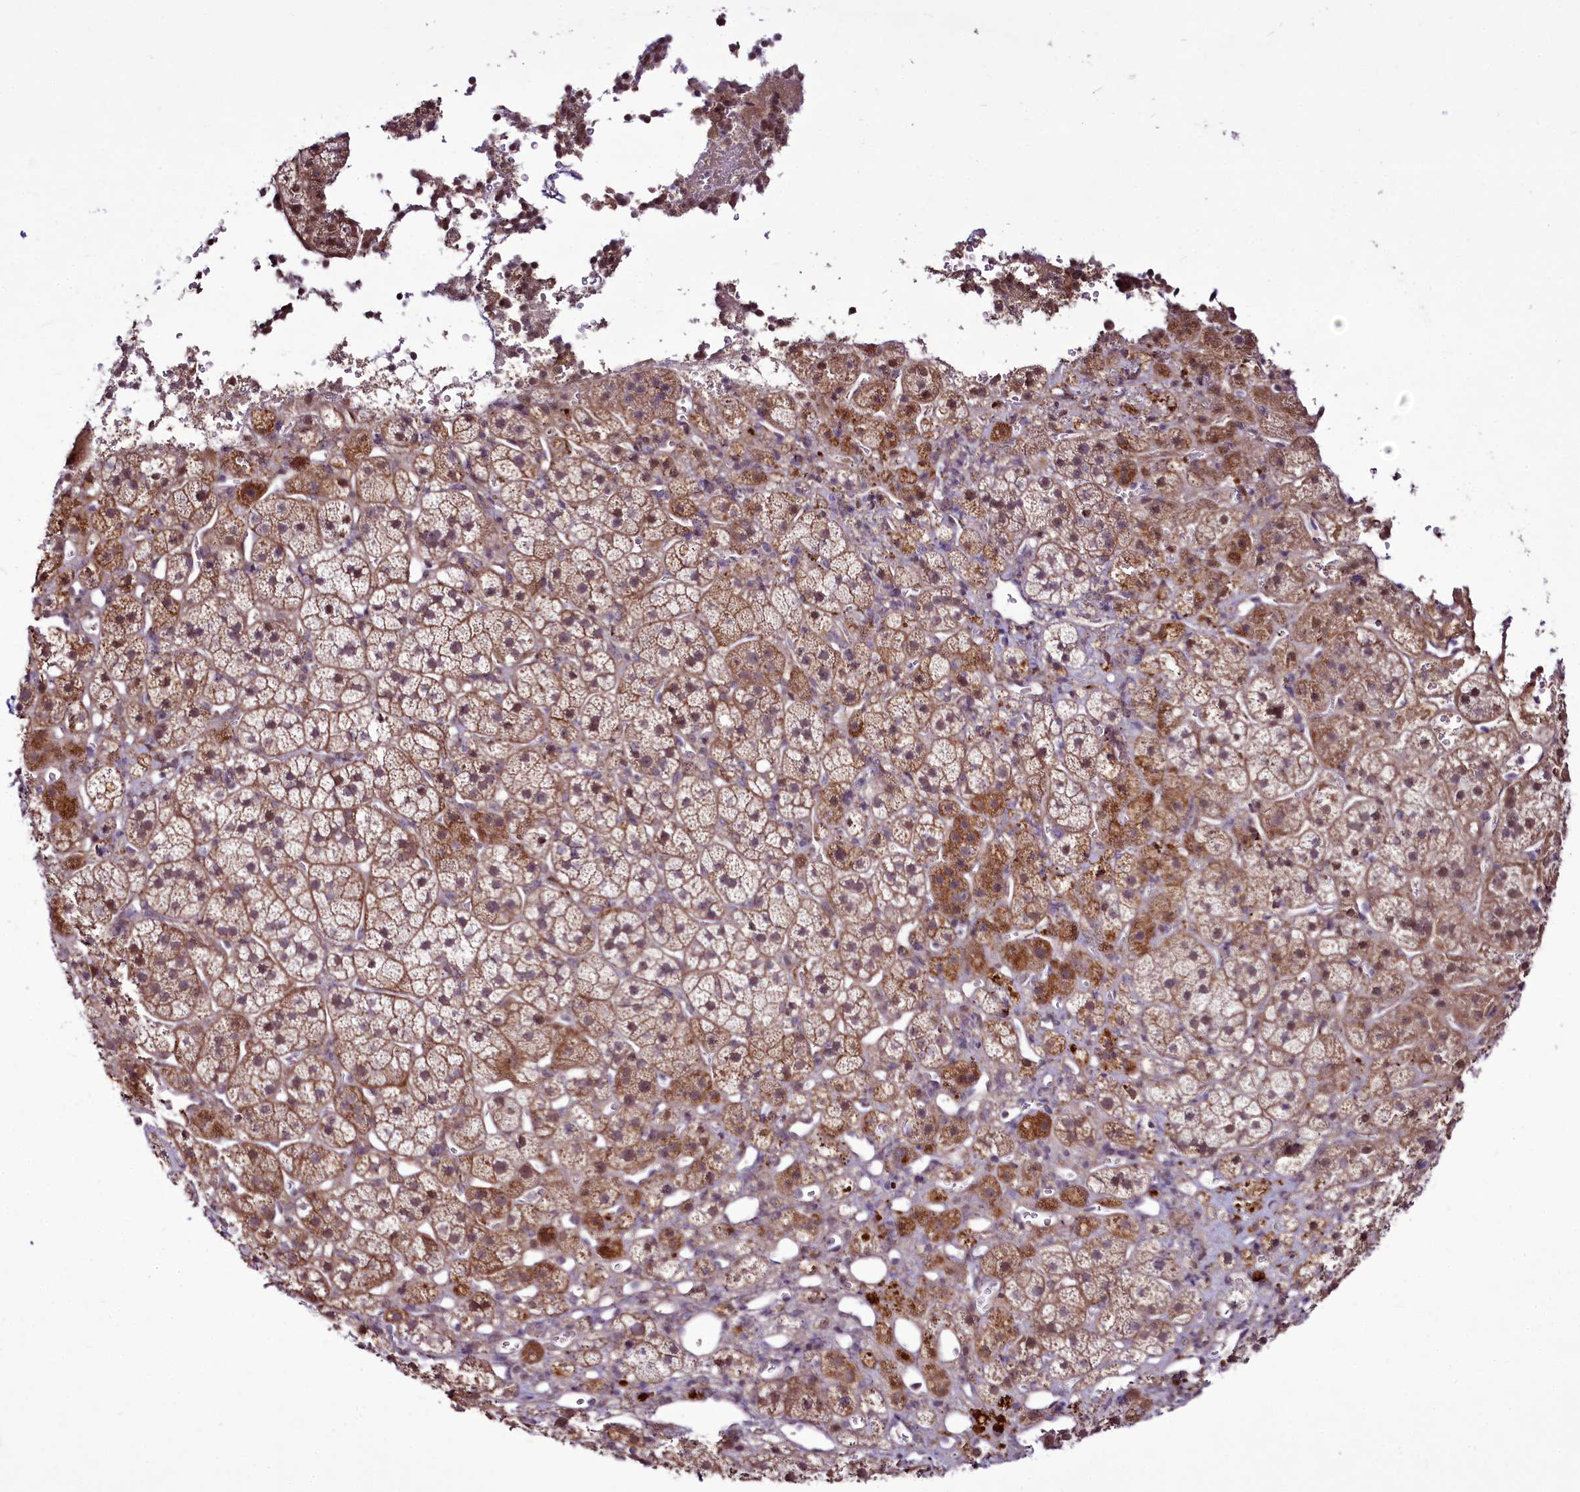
{"staining": {"intensity": "moderate", "quantity": ">75%", "location": "cytoplasmic/membranous,nuclear"}, "tissue": "adrenal gland", "cell_type": "Glandular cells", "image_type": "normal", "snomed": [{"axis": "morphology", "description": "Normal tissue, NOS"}, {"axis": "topography", "description": "Adrenal gland"}], "caption": "Glandular cells demonstrate medium levels of moderate cytoplasmic/membranous,nuclear expression in about >75% of cells in benign adrenal gland. (IHC, brightfield microscopy, high magnification).", "gene": "RSBN1", "patient": {"sex": "female", "age": 44}}